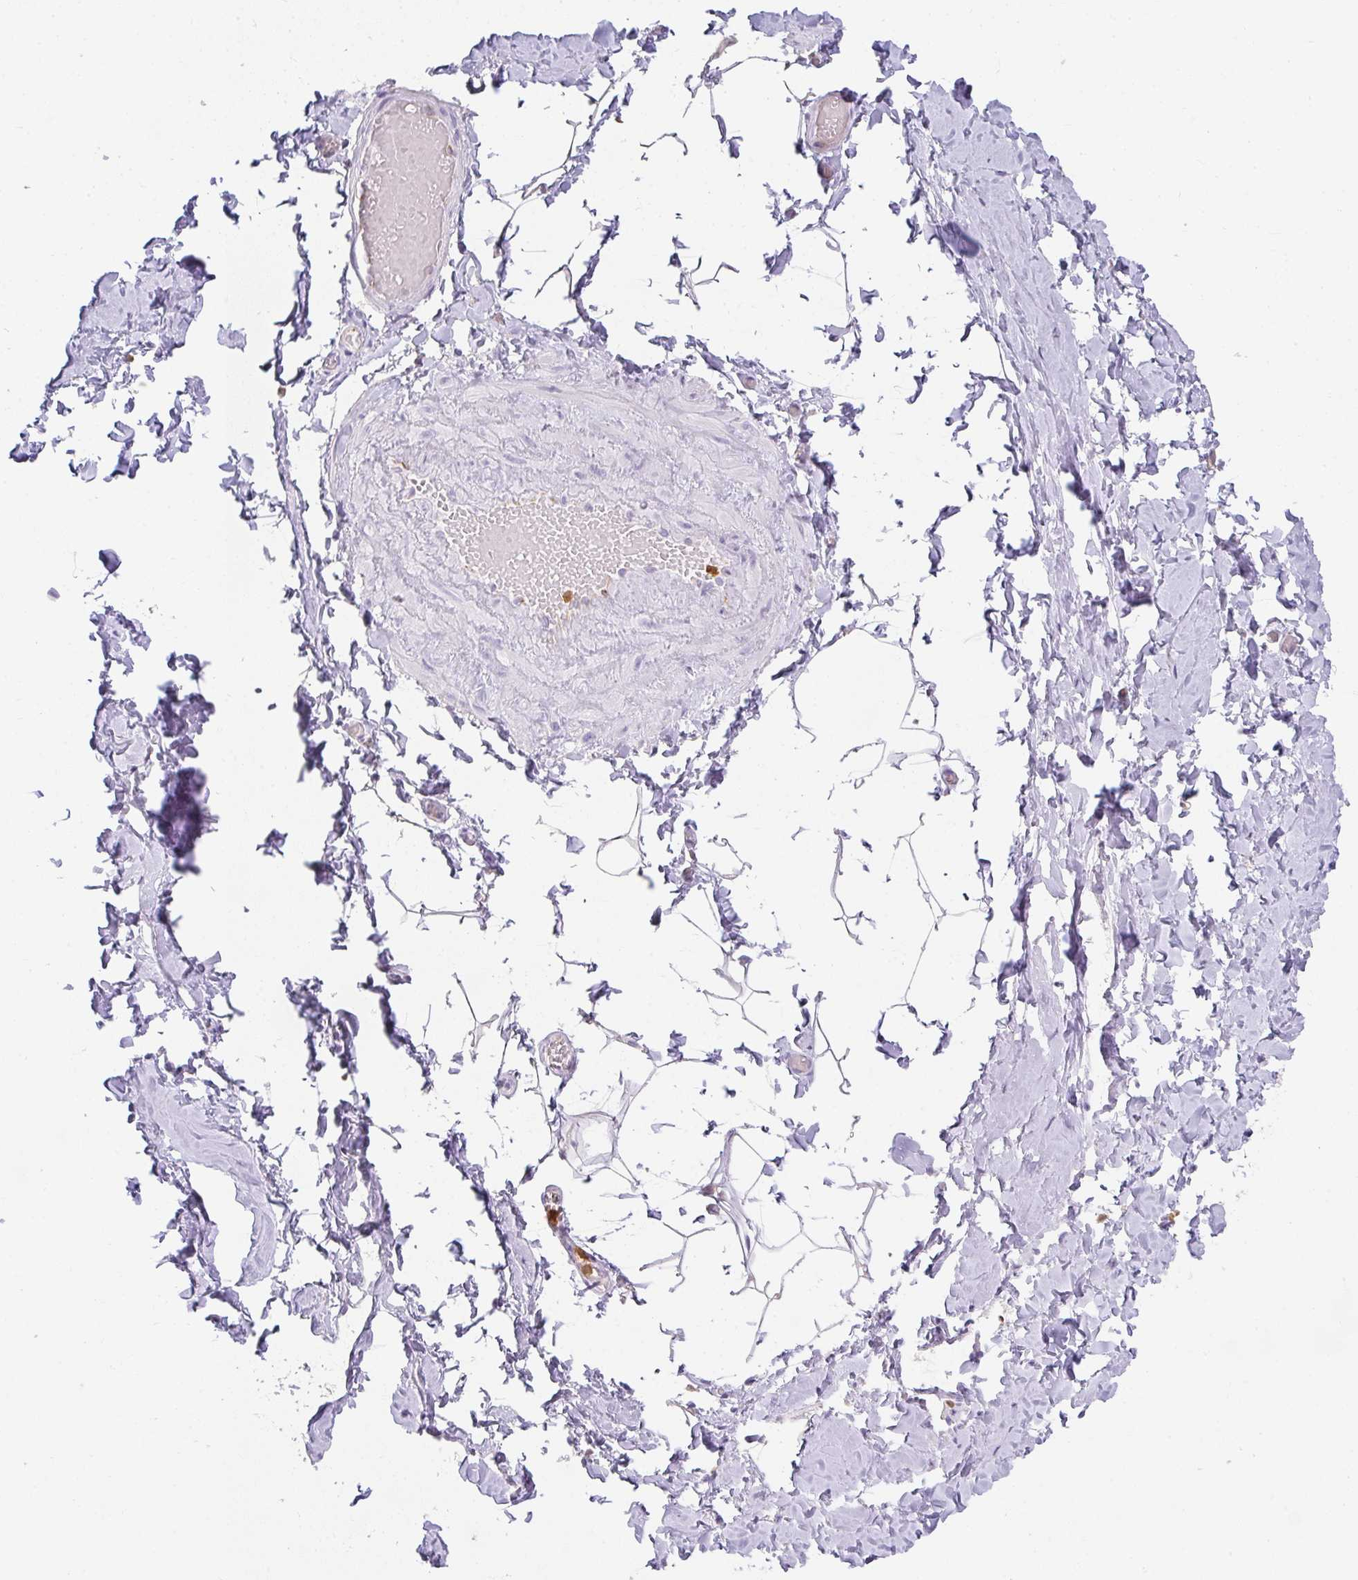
{"staining": {"intensity": "negative", "quantity": "none", "location": "none"}, "tissue": "adipose tissue", "cell_type": "Adipocytes", "image_type": "normal", "snomed": [{"axis": "morphology", "description": "Normal tissue, NOS"}, {"axis": "topography", "description": "Soft tissue"}, {"axis": "topography", "description": "Adipose tissue"}, {"axis": "topography", "description": "Vascular tissue"}, {"axis": "topography", "description": "Peripheral nerve tissue"}], "caption": "High magnification brightfield microscopy of benign adipose tissue stained with DAB (3,3'-diaminobenzidine) (brown) and counterstained with hematoxylin (blue): adipocytes show no significant staining.", "gene": "HK3", "patient": {"sex": "male", "age": 29}}